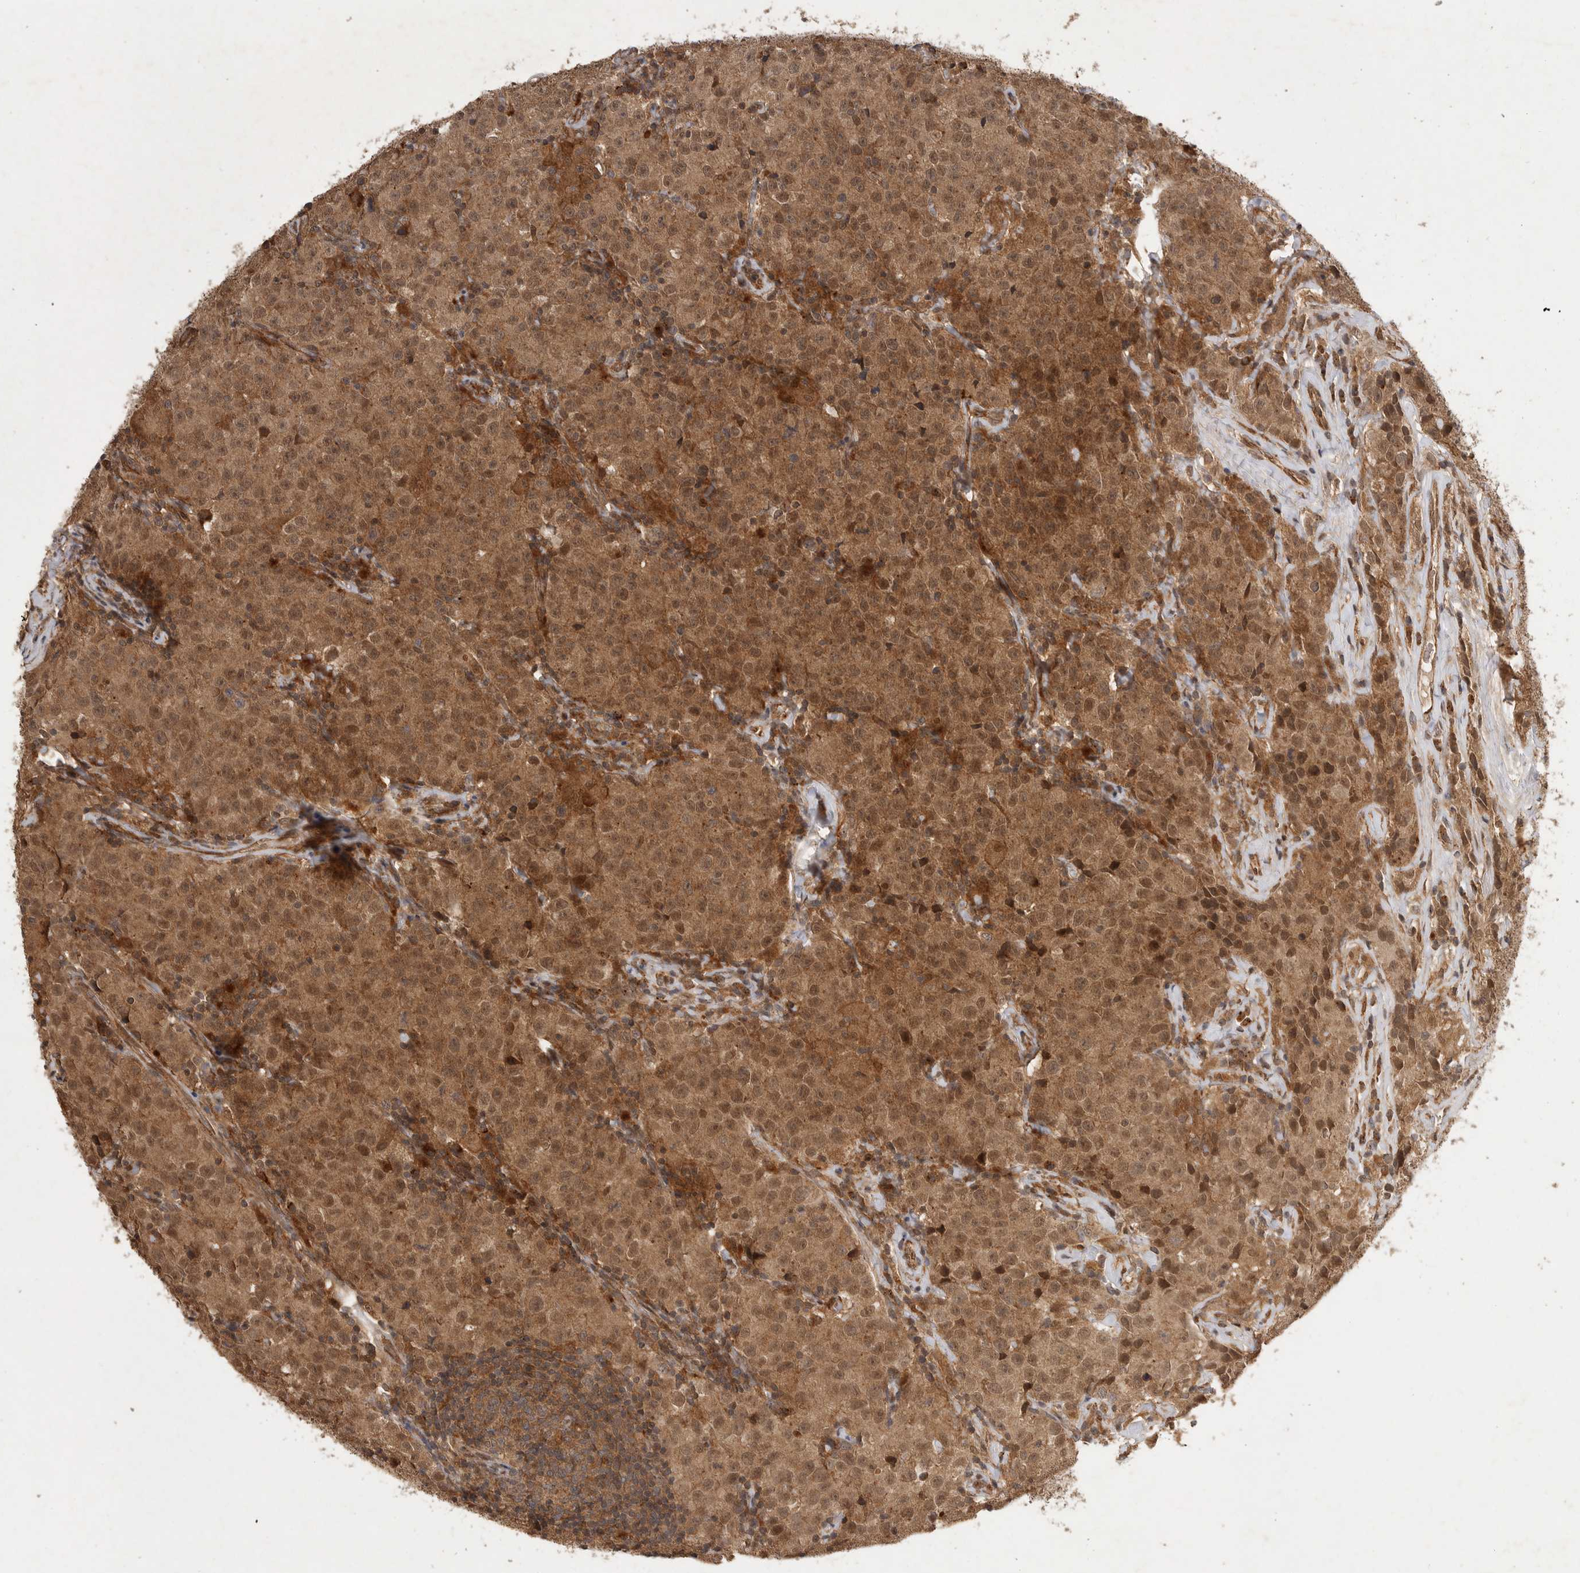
{"staining": {"intensity": "moderate", "quantity": ">75%", "location": "cytoplasmic/membranous,nuclear"}, "tissue": "testis cancer", "cell_type": "Tumor cells", "image_type": "cancer", "snomed": [{"axis": "morphology", "description": "Seminoma, NOS"}, {"axis": "morphology", "description": "Carcinoma, Embryonal, NOS"}, {"axis": "topography", "description": "Testis"}], "caption": "Tumor cells reveal moderate cytoplasmic/membranous and nuclear staining in approximately >75% of cells in testis embryonal carcinoma.", "gene": "ZNF232", "patient": {"sex": "male", "age": 43}}